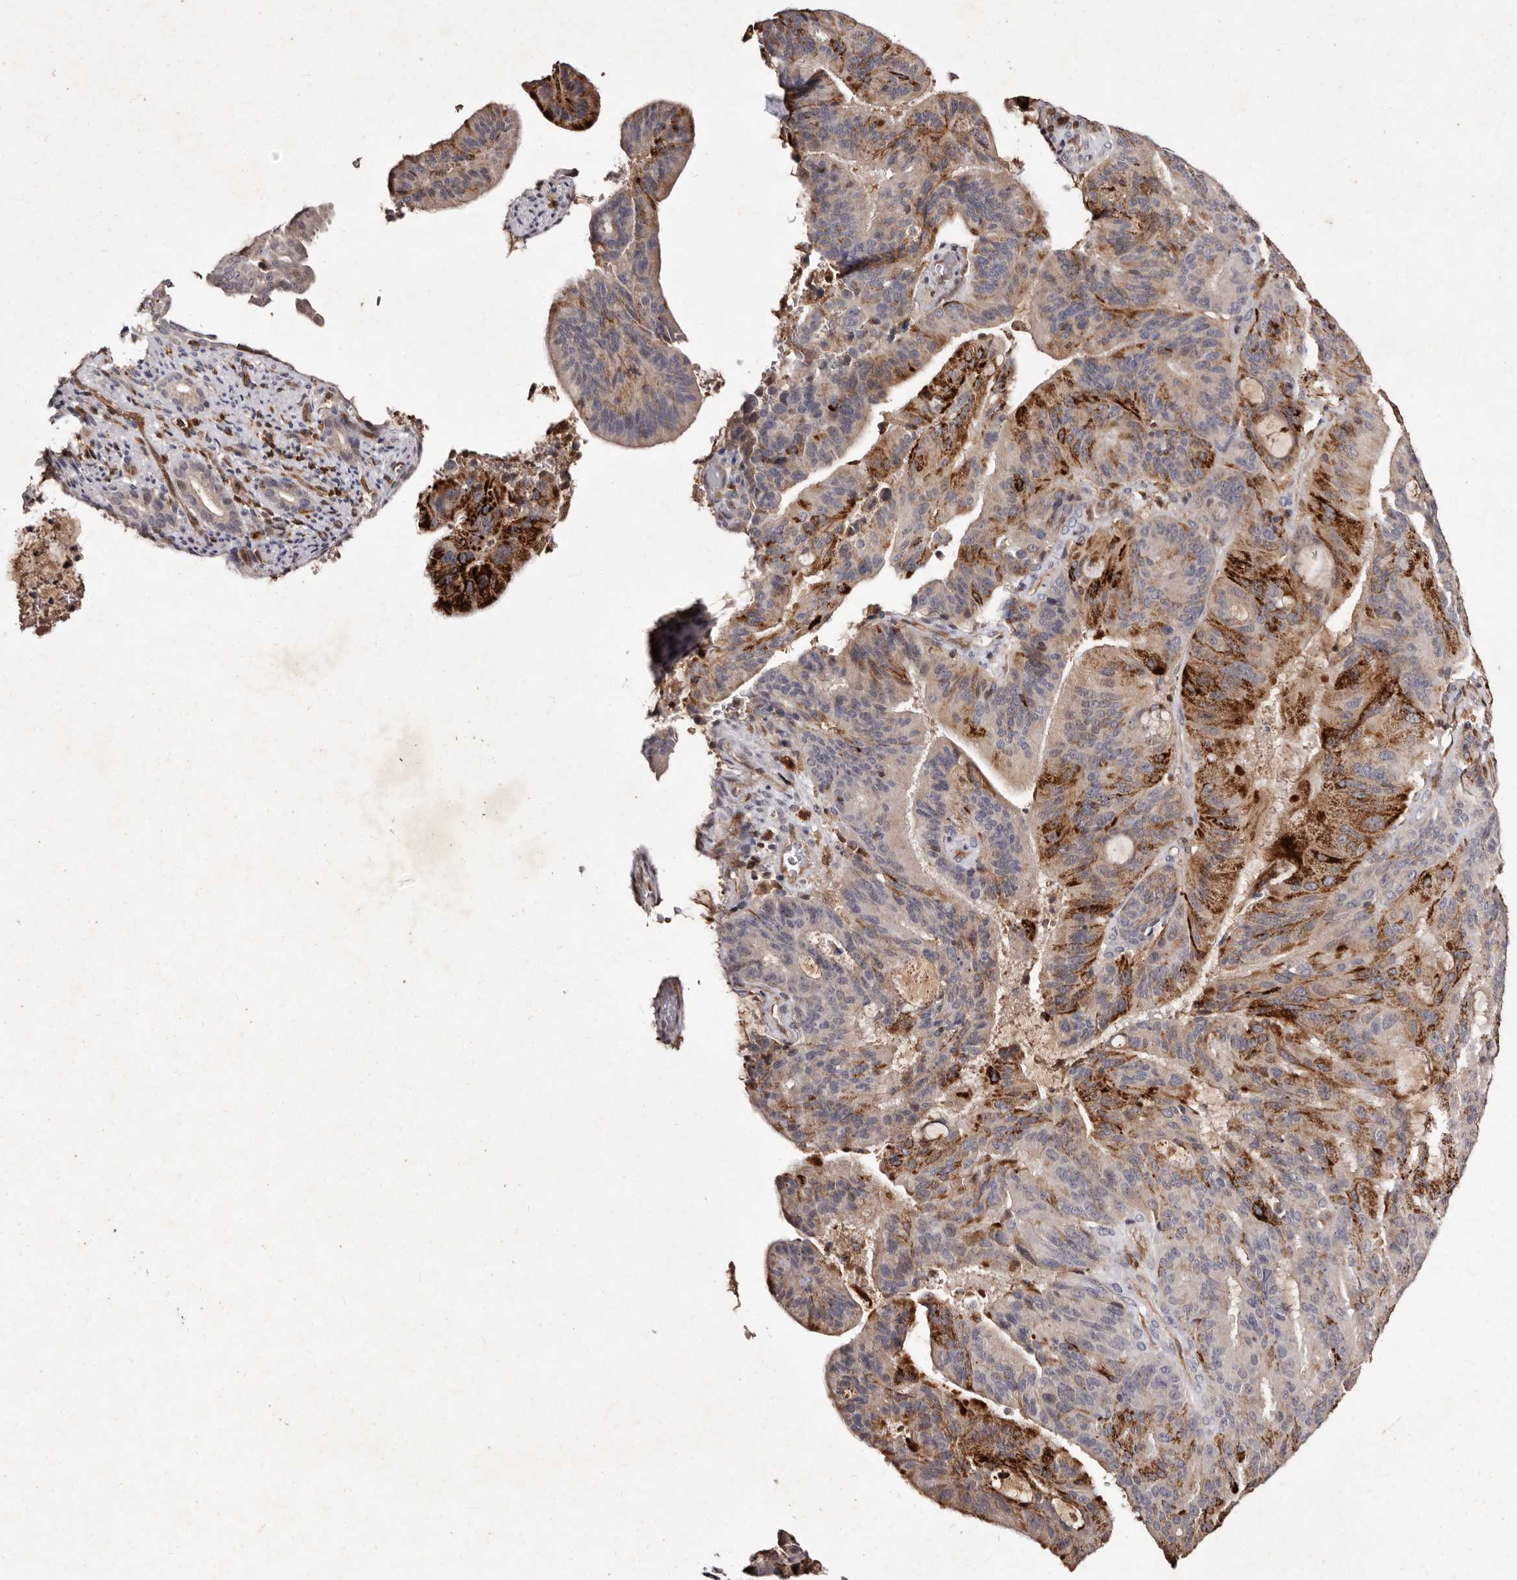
{"staining": {"intensity": "moderate", "quantity": "<25%", "location": "cytoplasmic/membranous"}, "tissue": "liver cancer", "cell_type": "Tumor cells", "image_type": "cancer", "snomed": [{"axis": "morphology", "description": "Normal tissue, NOS"}, {"axis": "morphology", "description": "Cholangiocarcinoma"}, {"axis": "topography", "description": "Liver"}, {"axis": "topography", "description": "Peripheral nerve tissue"}], "caption": "A micrograph of liver cancer stained for a protein exhibits moderate cytoplasmic/membranous brown staining in tumor cells. (DAB IHC, brown staining for protein, blue staining for nuclei).", "gene": "GIMAP4", "patient": {"sex": "female", "age": 73}}